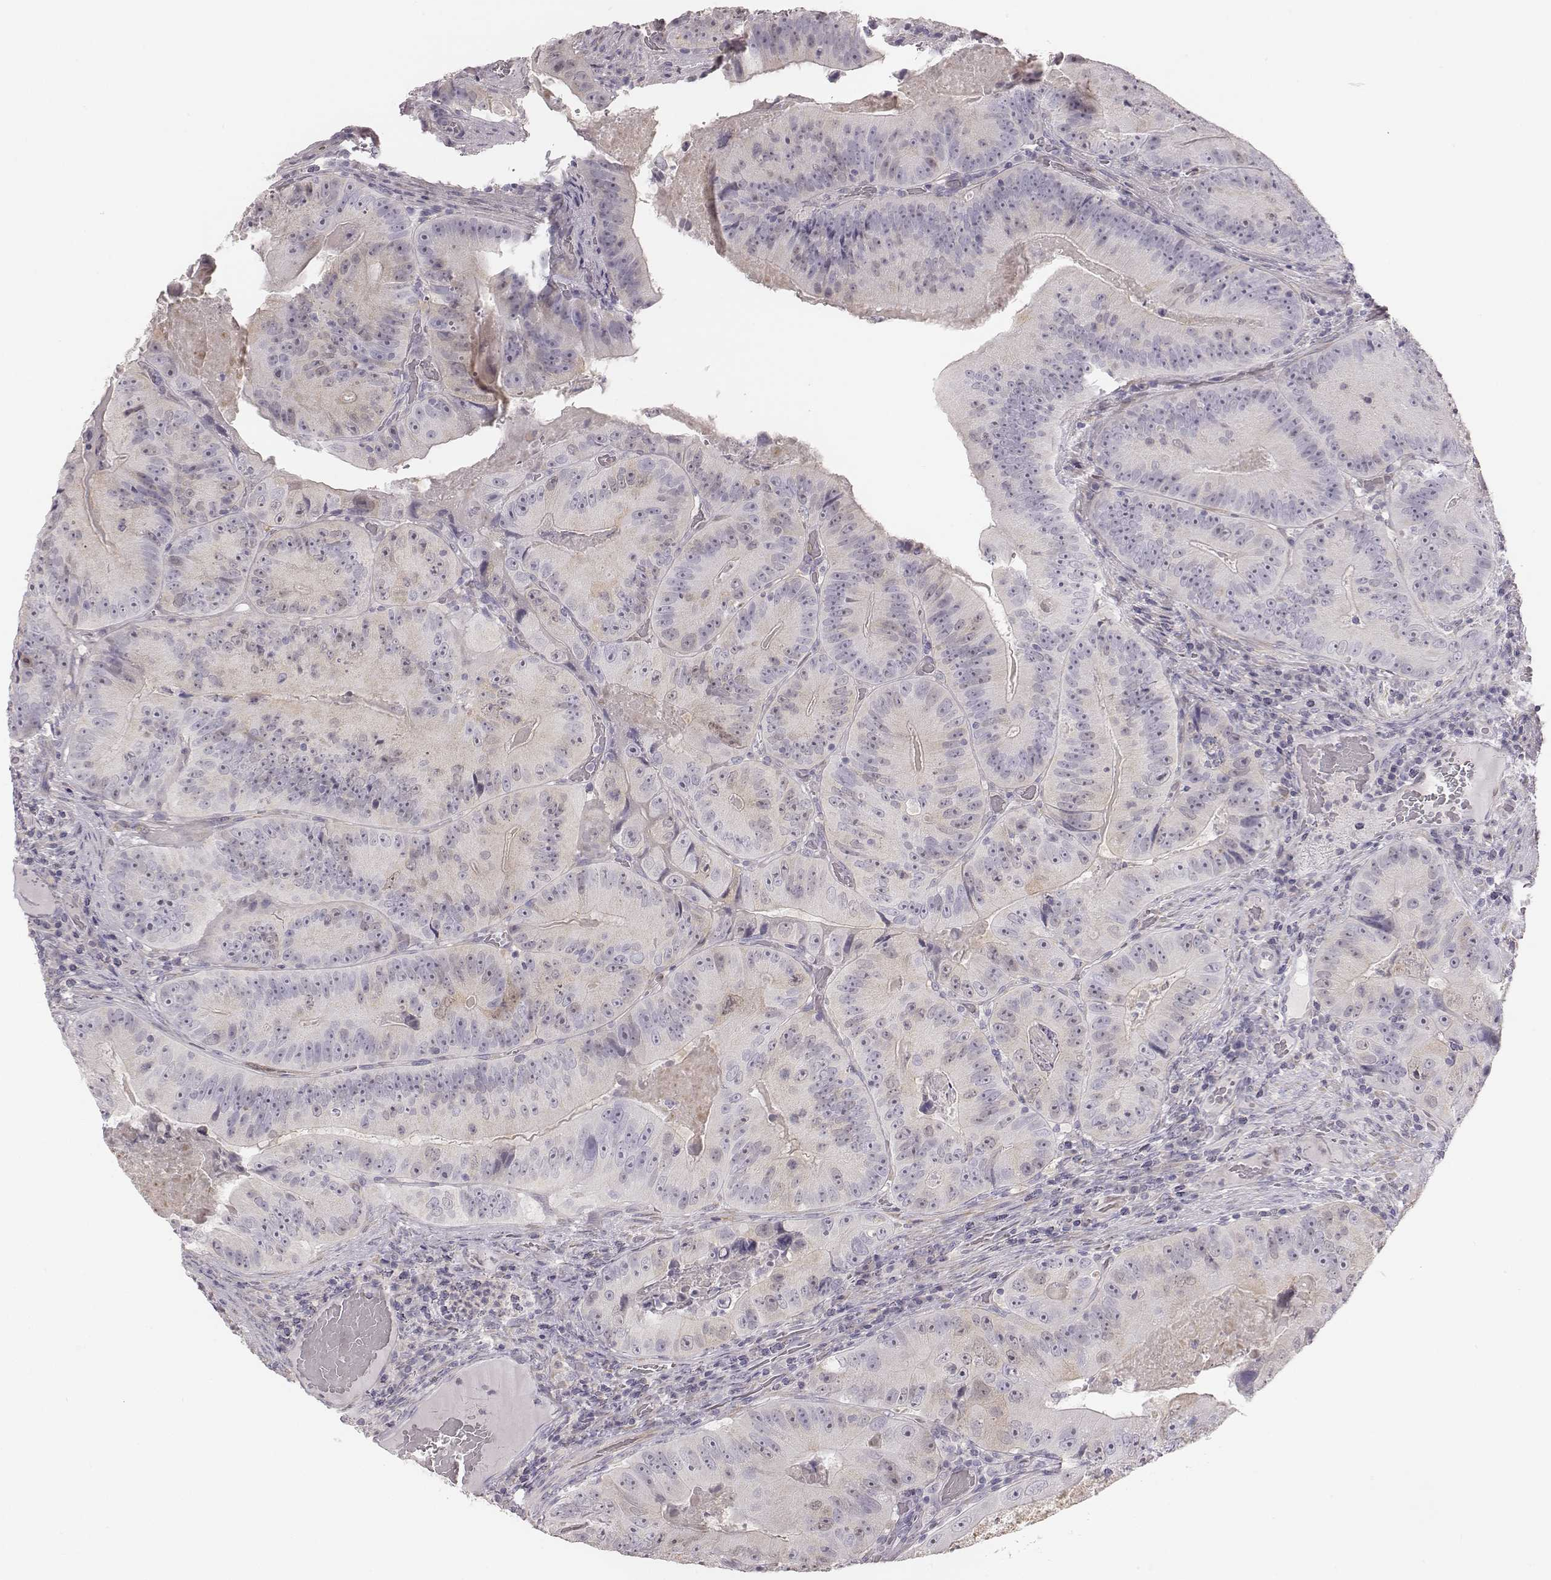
{"staining": {"intensity": "negative", "quantity": "none", "location": "none"}, "tissue": "colorectal cancer", "cell_type": "Tumor cells", "image_type": "cancer", "snomed": [{"axis": "morphology", "description": "Adenocarcinoma, NOS"}, {"axis": "topography", "description": "Colon"}], "caption": "A high-resolution histopathology image shows immunohistochemistry (IHC) staining of colorectal cancer (adenocarcinoma), which reveals no significant expression in tumor cells.", "gene": "PBK", "patient": {"sex": "female", "age": 86}}